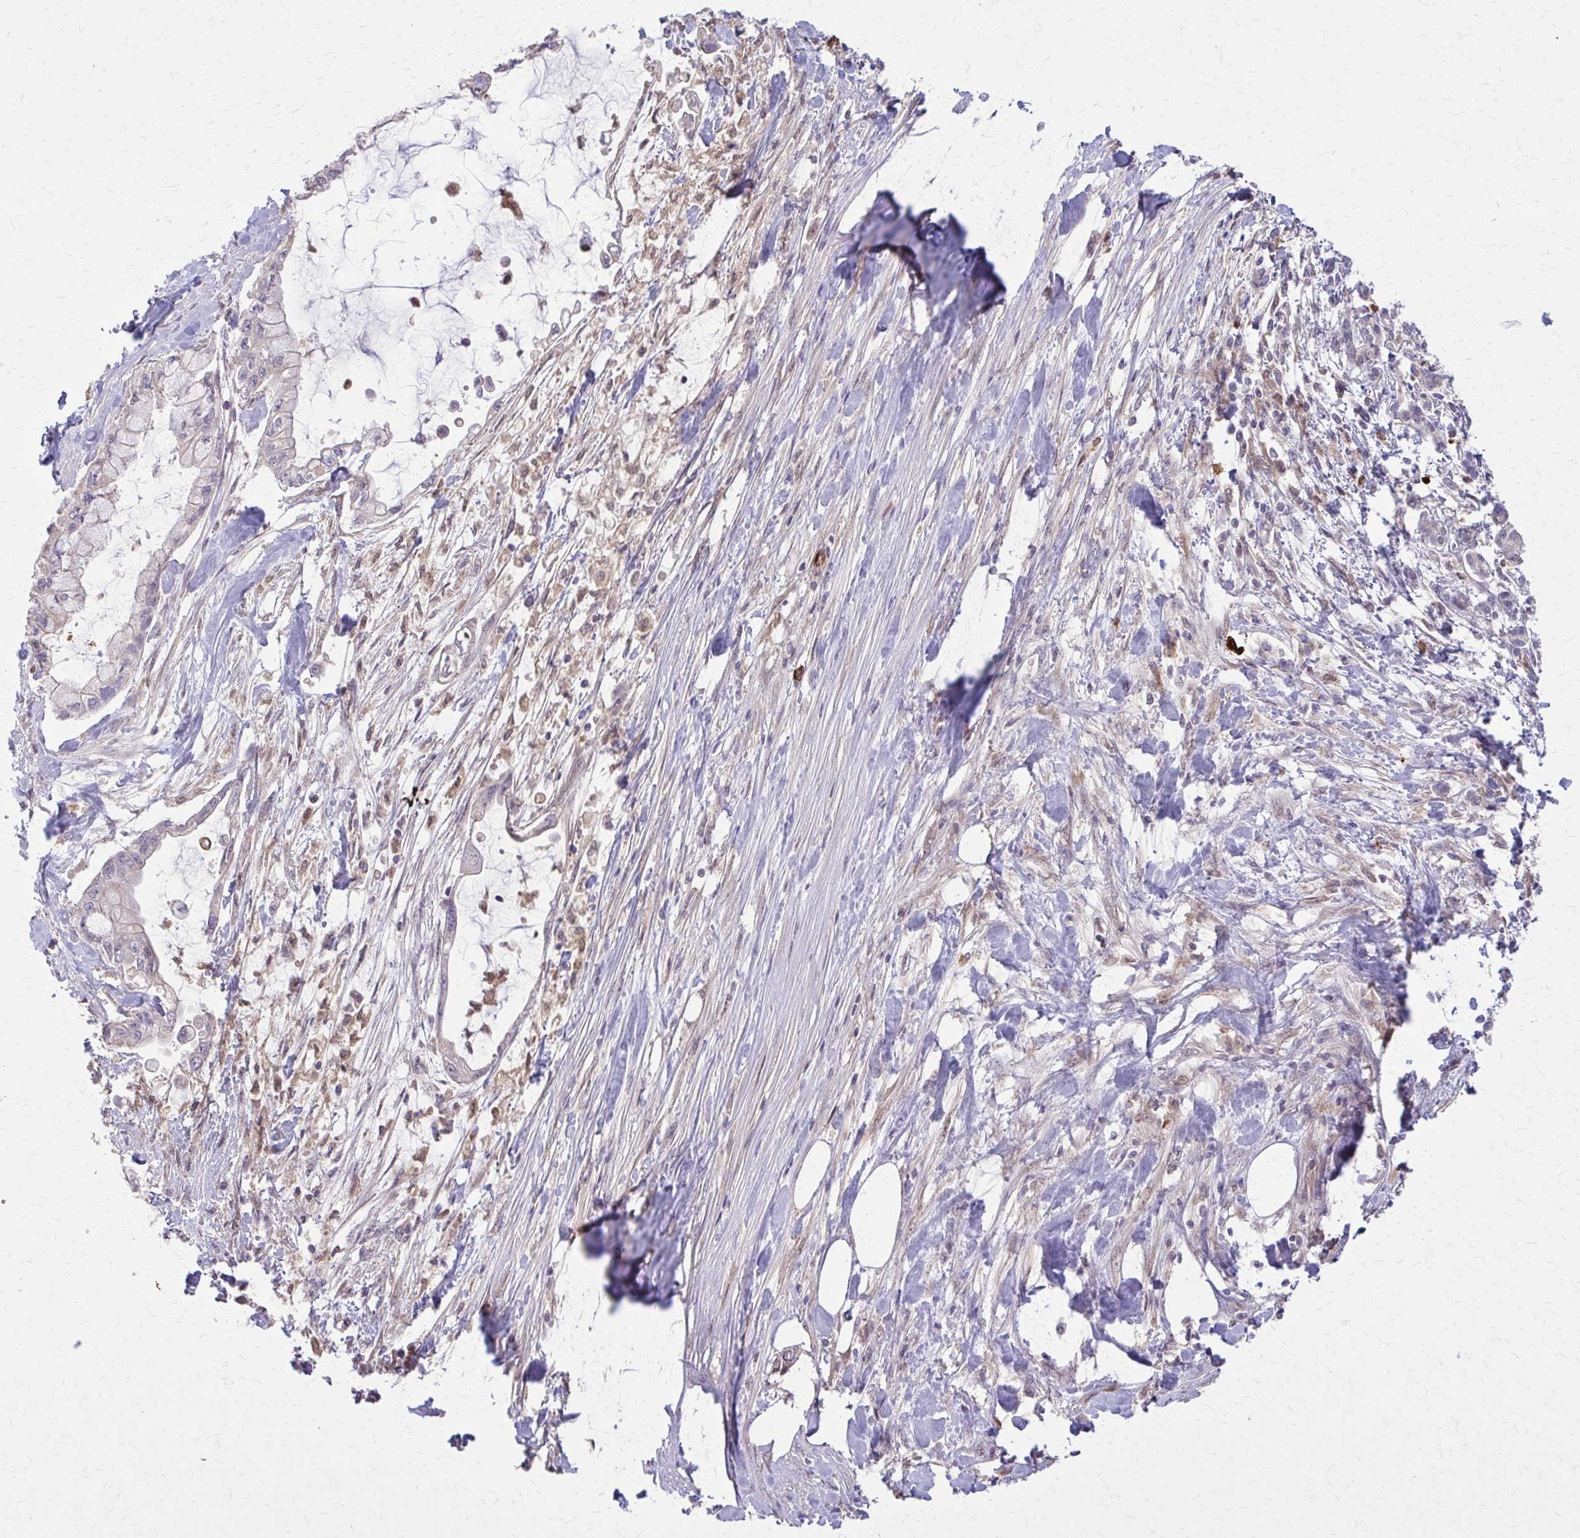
{"staining": {"intensity": "negative", "quantity": "none", "location": "none"}, "tissue": "pancreatic cancer", "cell_type": "Tumor cells", "image_type": "cancer", "snomed": [{"axis": "morphology", "description": "Adenocarcinoma, NOS"}, {"axis": "topography", "description": "Pancreas"}], "caption": "This is a photomicrograph of immunohistochemistry staining of pancreatic adenocarcinoma, which shows no positivity in tumor cells. (Immunohistochemistry, brightfield microscopy, high magnification).", "gene": "NRBF2", "patient": {"sex": "male", "age": 48}}